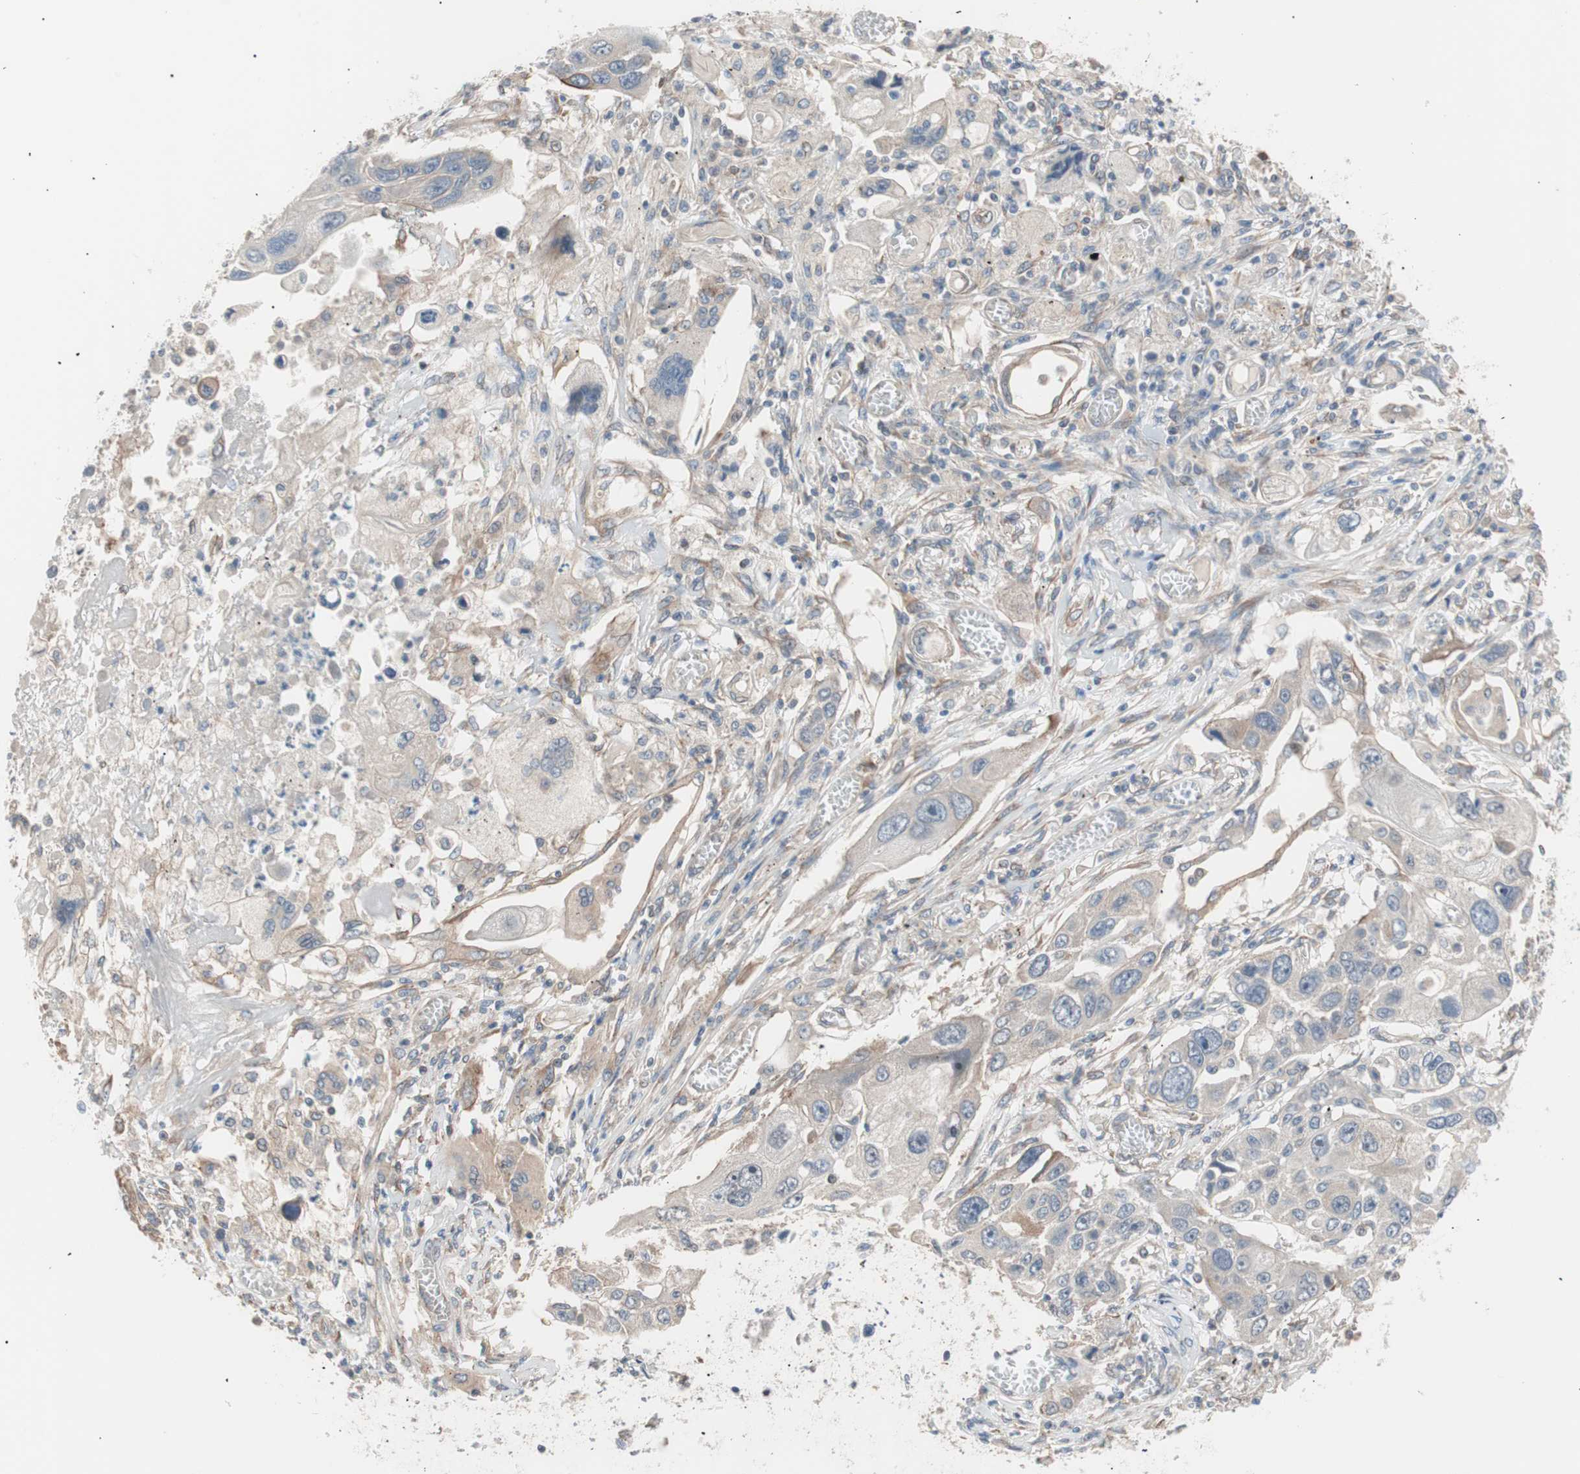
{"staining": {"intensity": "weak", "quantity": "<25%", "location": "cytoplasmic/membranous"}, "tissue": "lung cancer", "cell_type": "Tumor cells", "image_type": "cancer", "snomed": [{"axis": "morphology", "description": "Squamous cell carcinoma, NOS"}, {"axis": "topography", "description": "Lung"}], "caption": "IHC of lung cancer (squamous cell carcinoma) shows no positivity in tumor cells.", "gene": "SMG1", "patient": {"sex": "male", "age": 71}}